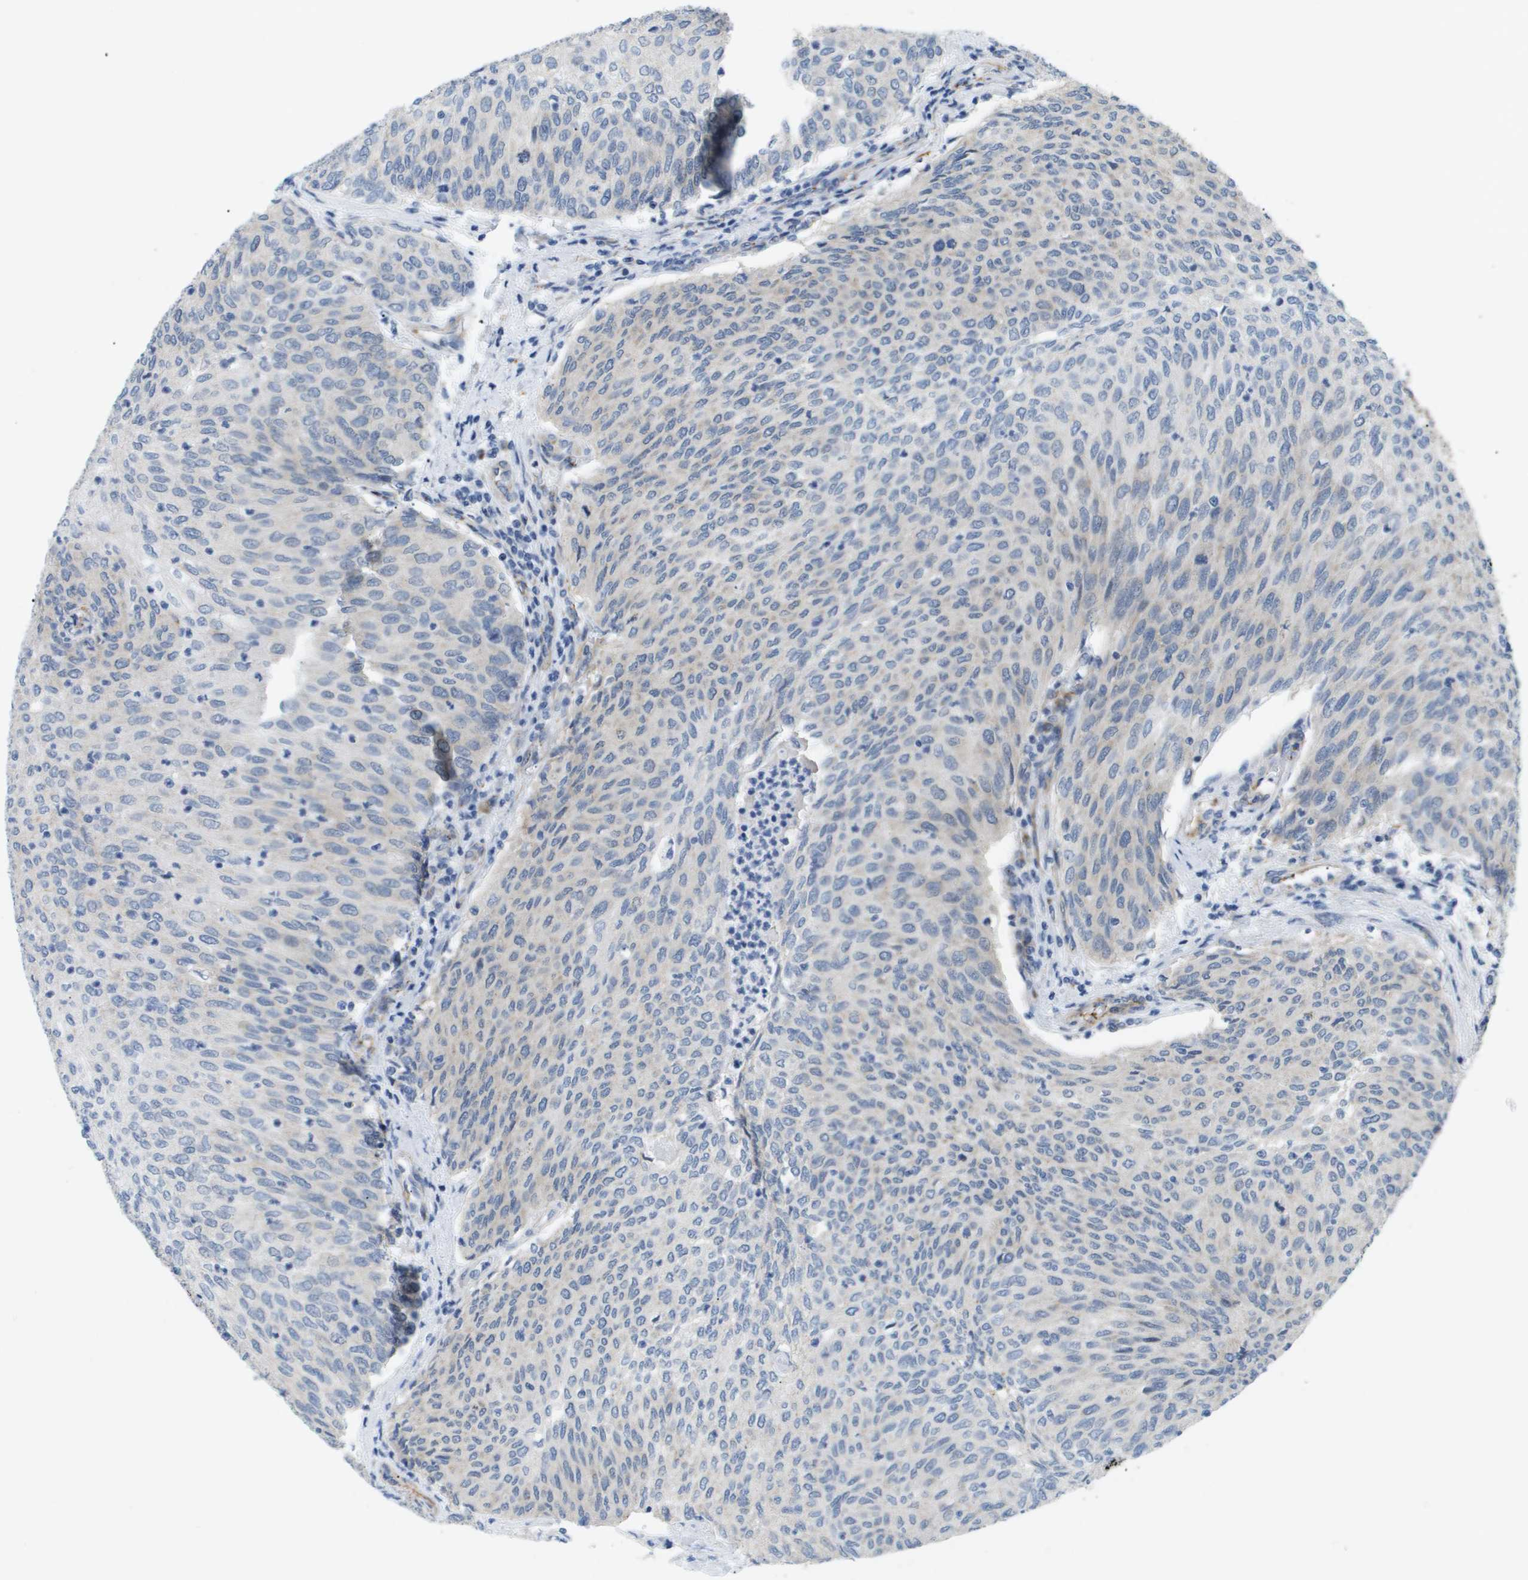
{"staining": {"intensity": "negative", "quantity": "none", "location": "none"}, "tissue": "urothelial cancer", "cell_type": "Tumor cells", "image_type": "cancer", "snomed": [{"axis": "morphology", "description": "Urothelial carcinoma, Low grade"}, {"axis": "topography", "description": "Urinary bladder"}], "caption": "A high-resolution photomicrograph shows IHC staining of urothelial cancer, which shows no significant positivity in tumor cells.", "gene": "OTUD5", "patient": {"sex": "female", "age": 79}}